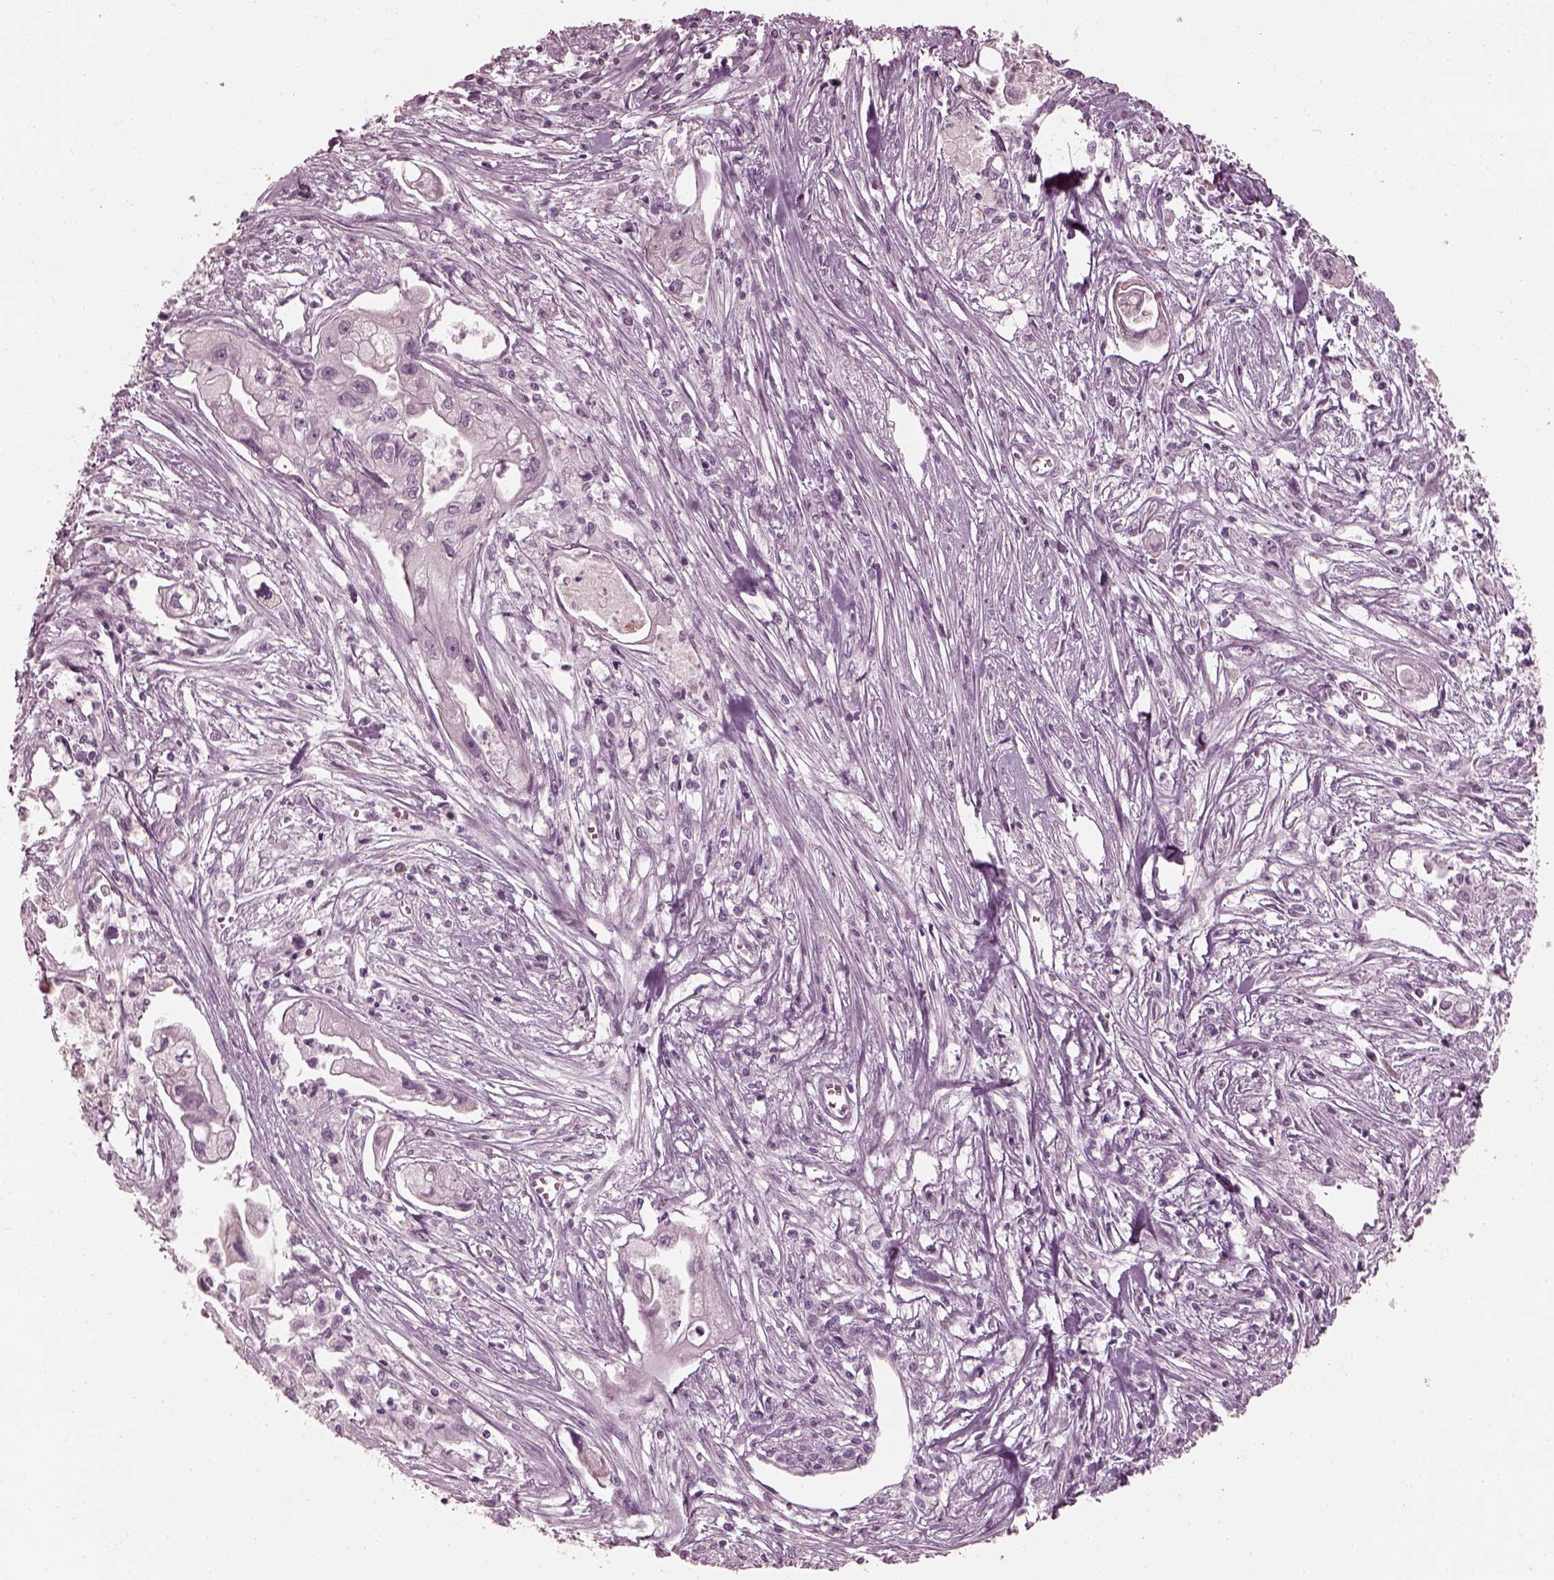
{"staining": {"intensity": "negative", "quantity": "none", "location": "none"}, "tissue": "pancreatic cancer", "cell_type": "Tumor cells", "image_type": "cancer", "snomed": [{"axis": "morphology", "description": "Adenocarcinoma, NOS"}, {"axis": "topography", "description": "Pancreas"}], "caption": "There is no significant expression in tumor cells of pancreatic cancer.", "gene": "SAXO2", "patient": {"sex": "male", "age": 70}}